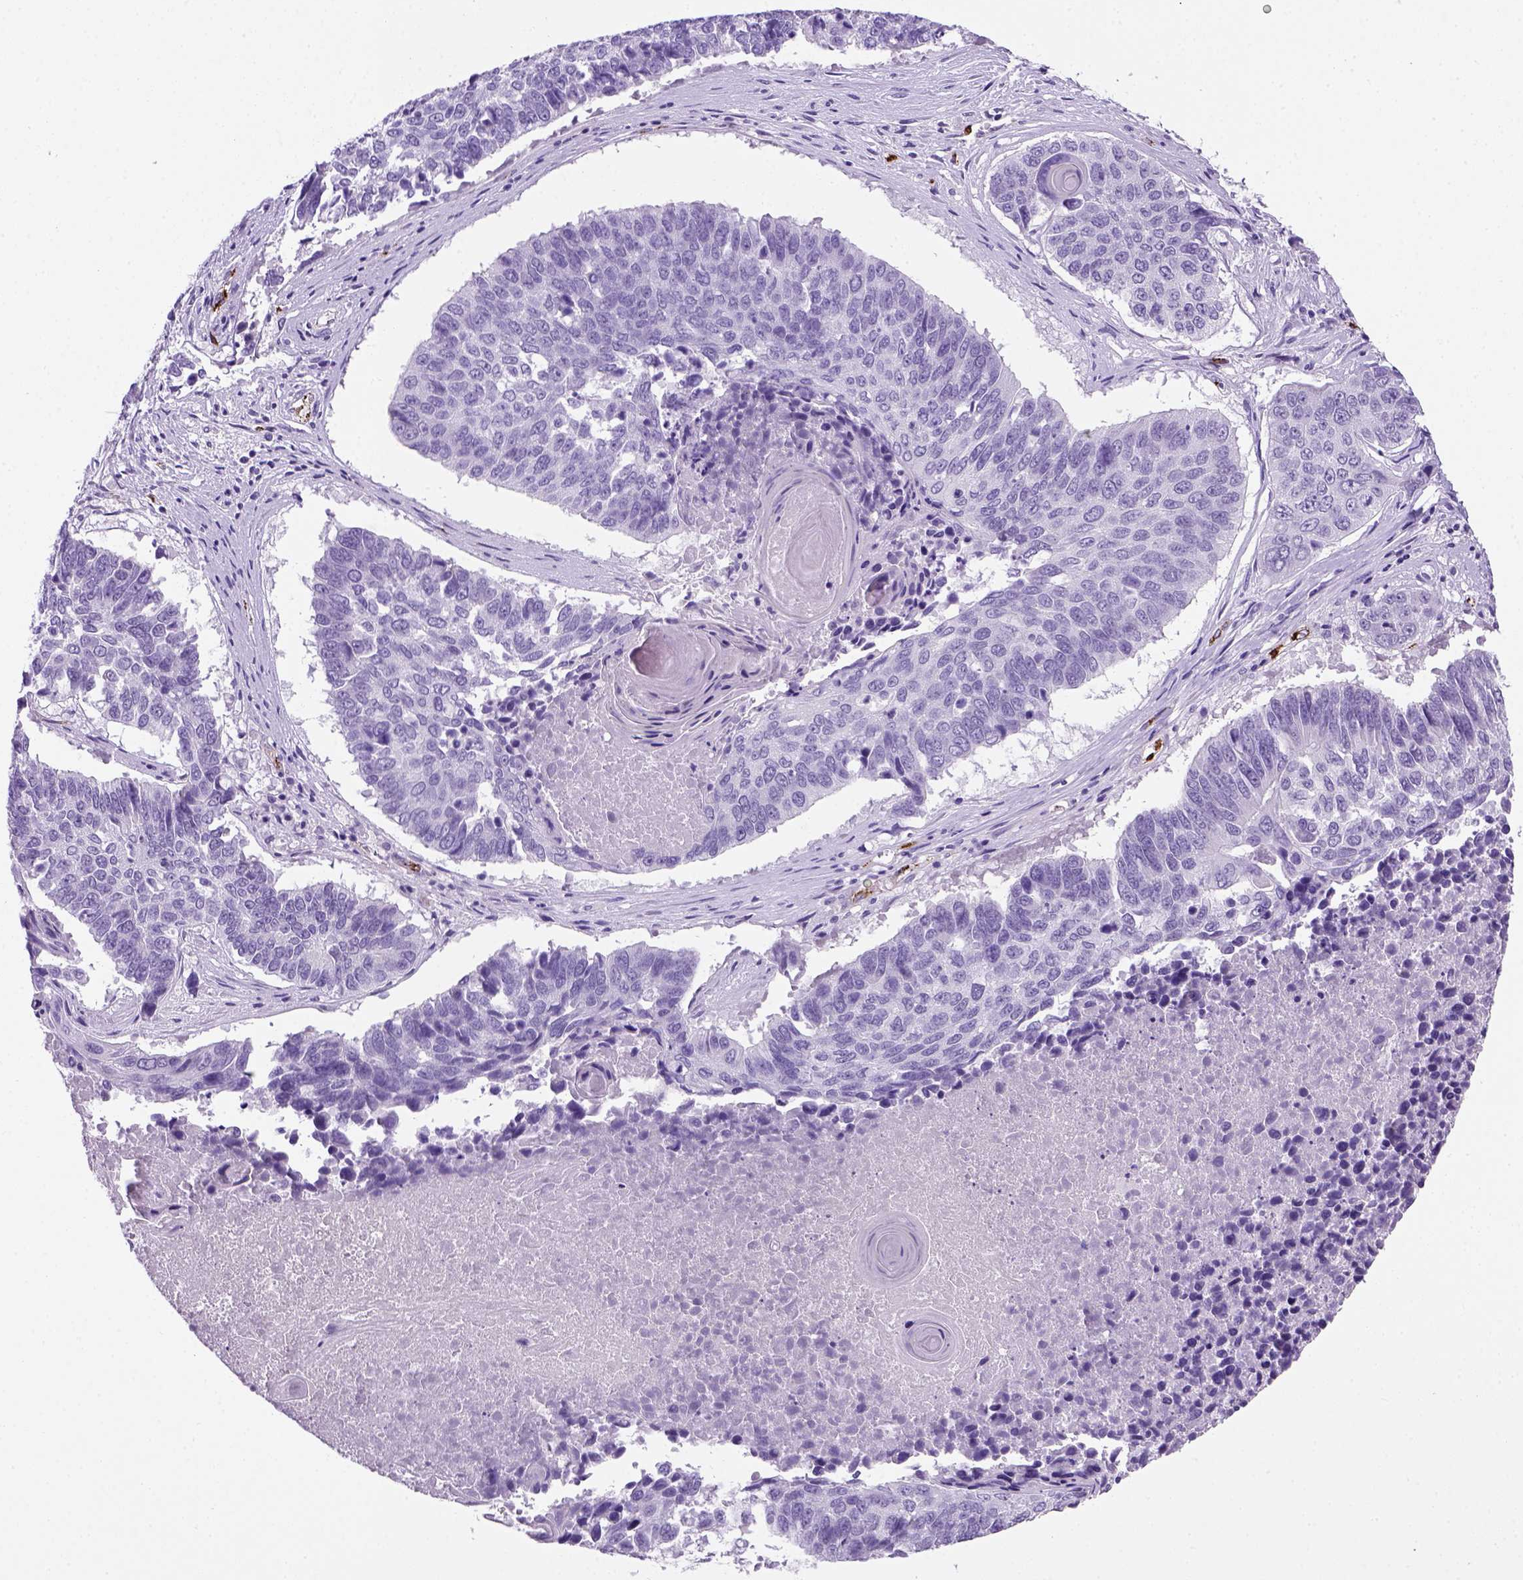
{"staining": {"intensity": "negative", "quantity": "none", "location": "none"}, "tissue": "lung cancer", "cell_type": "Tumor cells", "image_type": "cancer", "snomed": [{"axis": "morphology", "description": "Squamous cell carcinoma, NOS"}, {"axis": "topography", "description": "Lung"}], "caption": "Tumor cells are negative for brown protein staining in lung squamous cell carcinoma.", "gene": "VWF", "patient": {"sex": "male", "age": 73}}